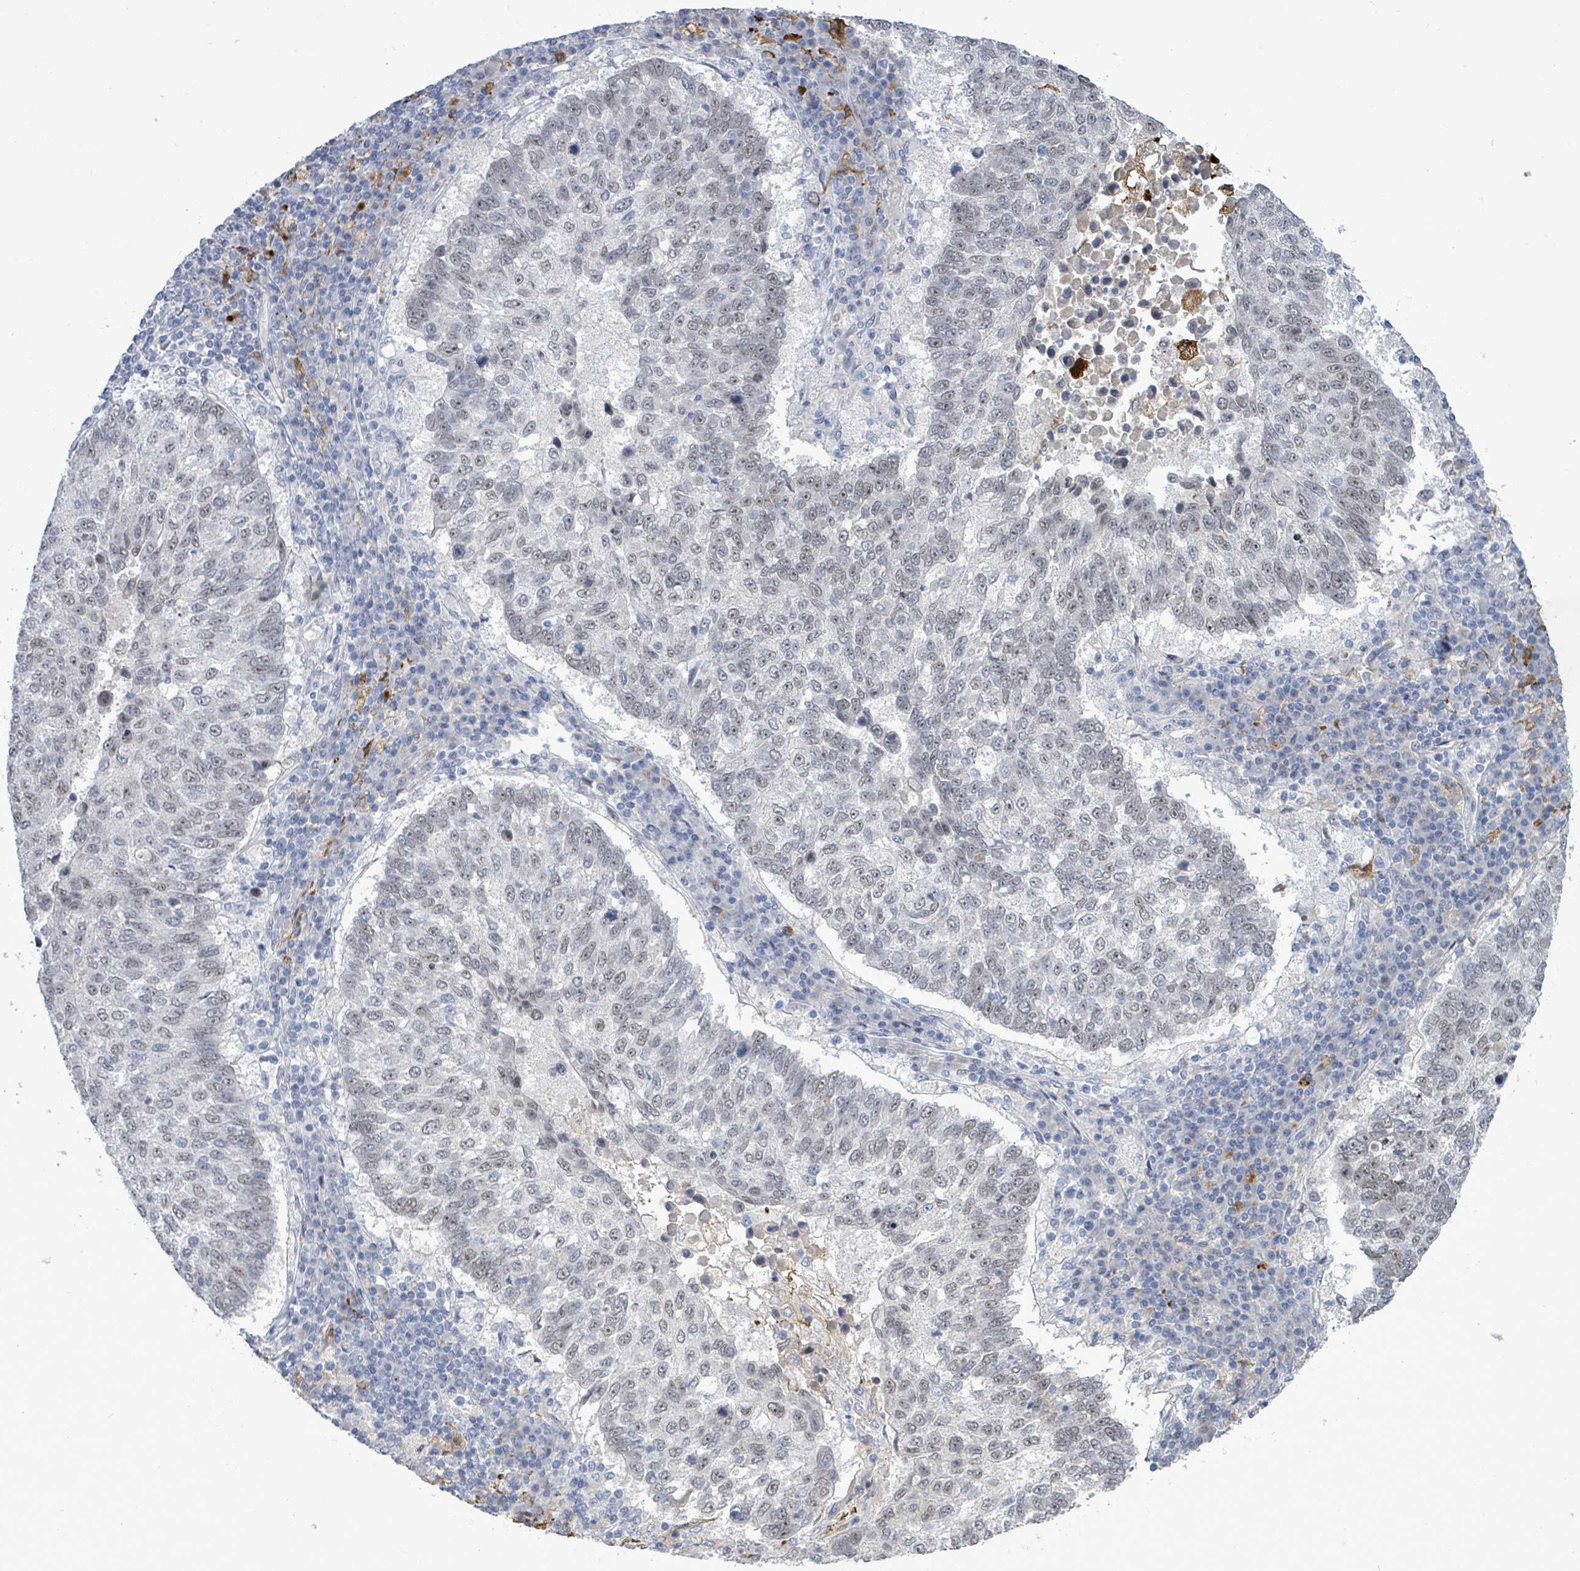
{"staining": {"intensity": "weak", "quantity": "<25%", "location": "nuclear"}, "tissue": "lung cancer", "cell_type": "Tumor cells", "image_type": "cancer", "snomed": [{"axis": "morphology", "description": "Squamous cell carcinoma, NOS"}, {"axis": "topography", "description": "Lung"}], "caption": "A photomicrograph of human squamous cell carcinoma (lung) is negative for staining in tumor cells. The staining is performed using DAB (3,3'-diaminobenzidine) brown chromogen with nuclei counter-stained in using hematoxylin.", "gene": "CT45A5", "patient": {"sex": "male", "age": 73}}